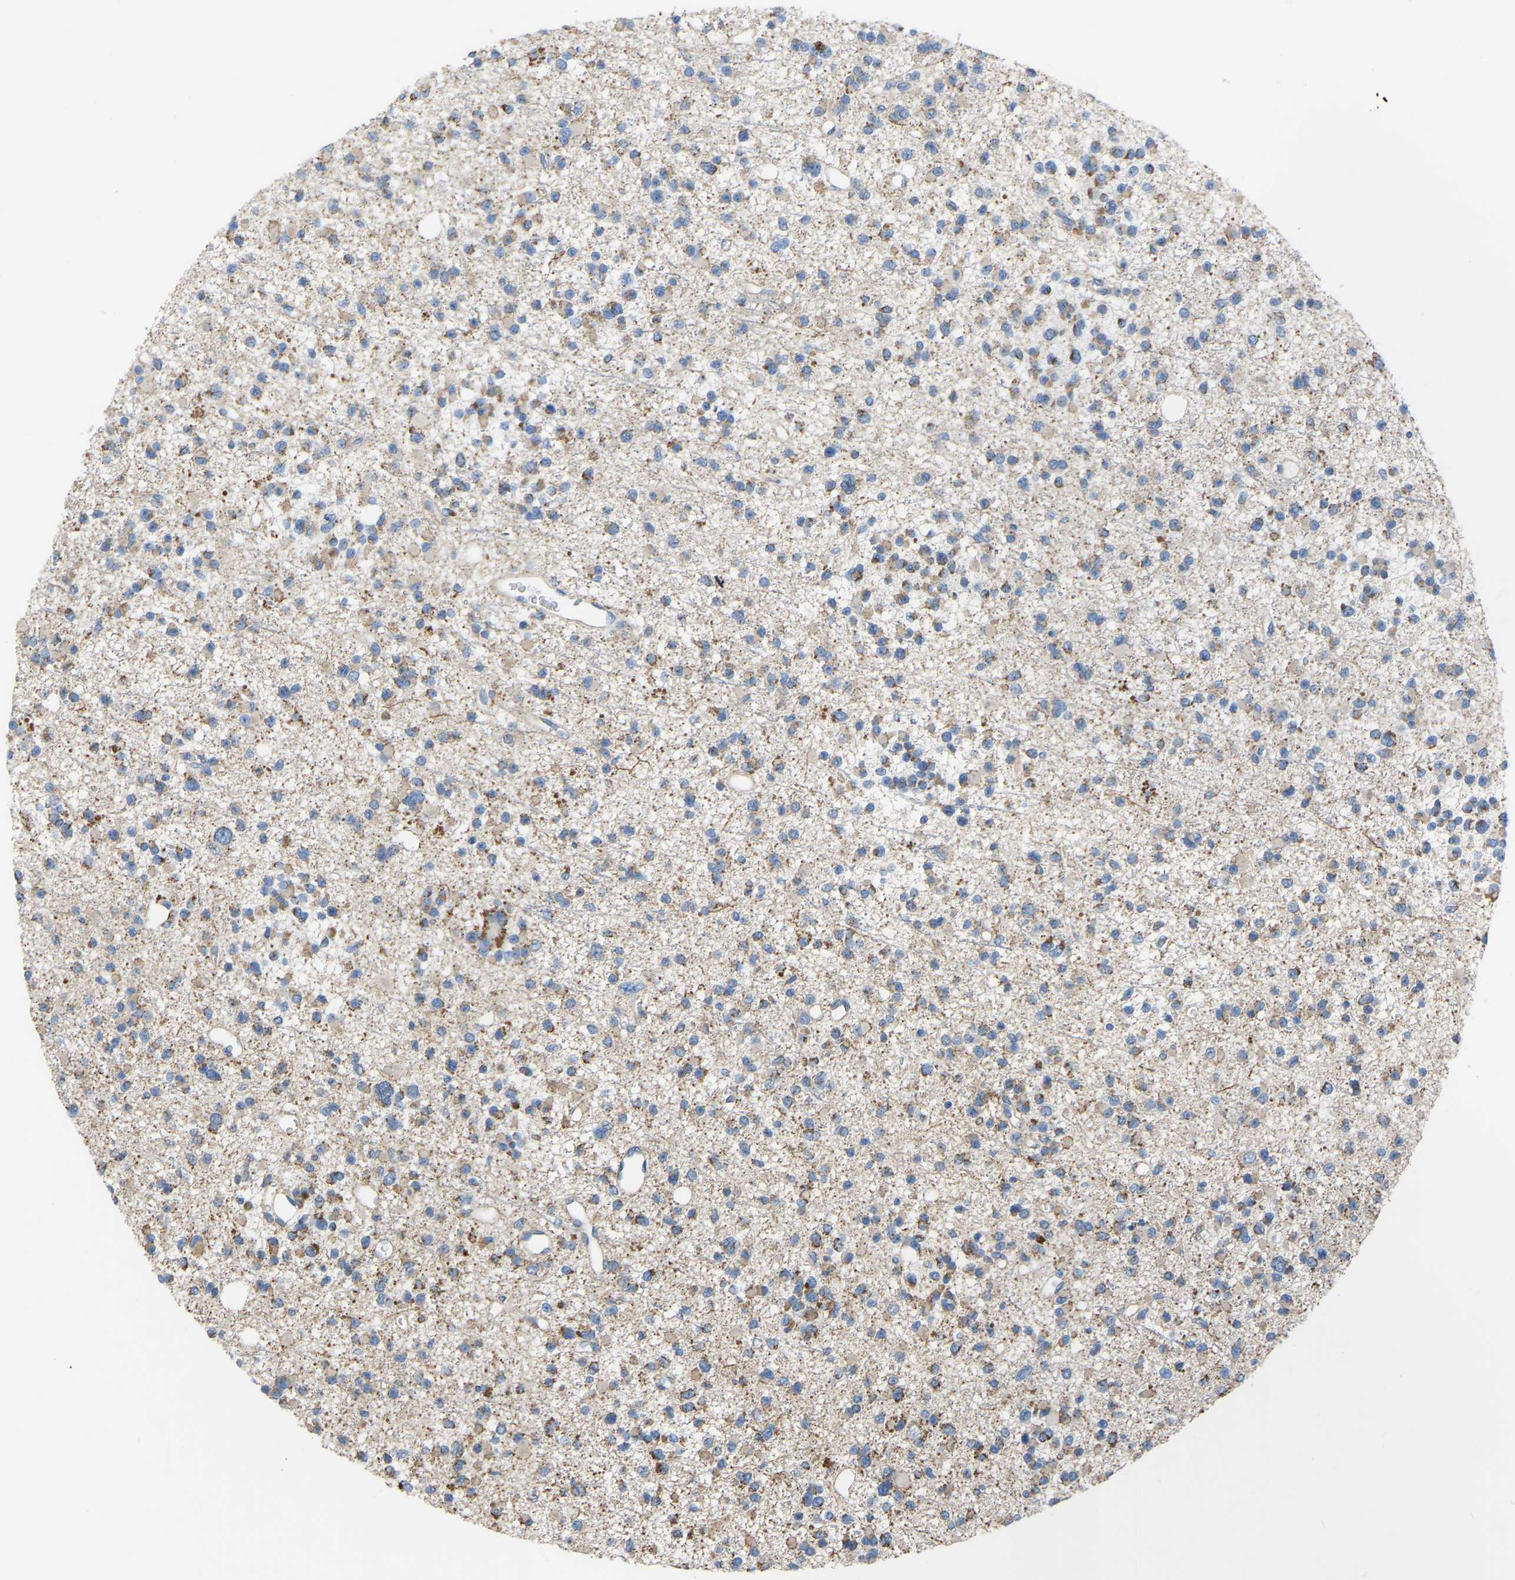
{"staining": {"intensity": "weak", "quantity": "25%-75%", "location": "cytoplasmic/membranous"}, "tissue": "glioma", "cell_type": "Tumor cells", "image_type": "cancer", "snomed": [{"axis": "morphology", "description": "Glioma, malignant, Low grade"}, {"axis": "topography", "description": "Brain"}], "caption": "Immunohistochemistry (DAB) staining of human glioma reveals weak cytoplasmic/membranous protein positivity in about 25%-75% of tumor cells.", "gene": "BCL10", "patient": {"sex": "female", "age": 22}}